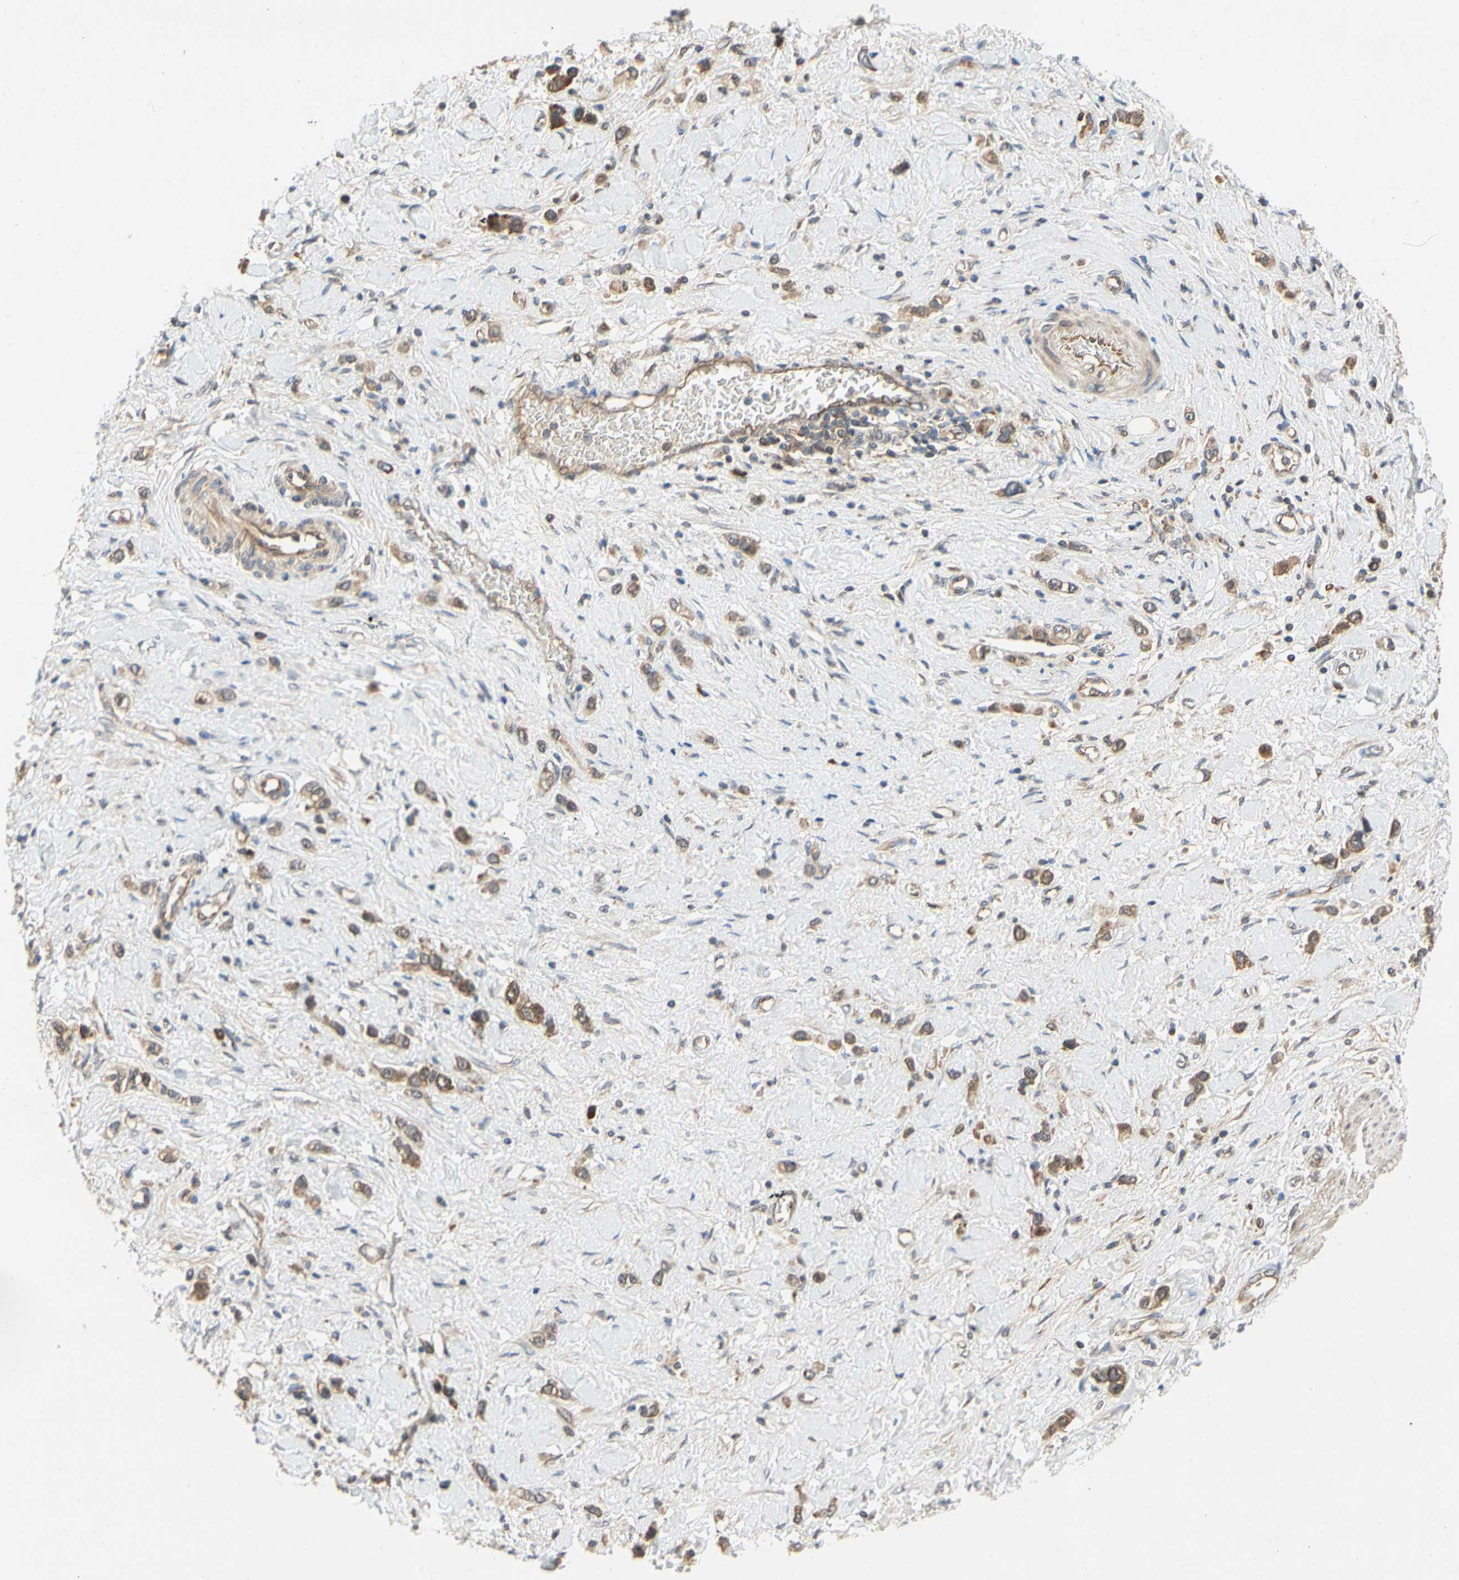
{"staining": {"intensity": "moderate", "quantity": ">75%", "location": "cytoplasmic/membranous"}, "tissue": "stomach cancer", "cell_type": "Tumor cells", "image_type": "cancer", "snomed": [{"axis": "morphology", "description": "Normal tissue, NOS"}, {"axis": "morphology", "description": "Adenocarcinoma, NOS"}, {"axis": "topography", "description": "Stomach, upper"}, {"axis": "topography", "description": "Stomach"}], "caption": "There is medium levels of moderate cytoplasmic/membranous staining in tumor cells of adenocarcinoma (stomach), as demonstrated by immunohistochemical staining (brown color).", "gene": "TDRP", "patient": {"sex": "female", "age": 65}}